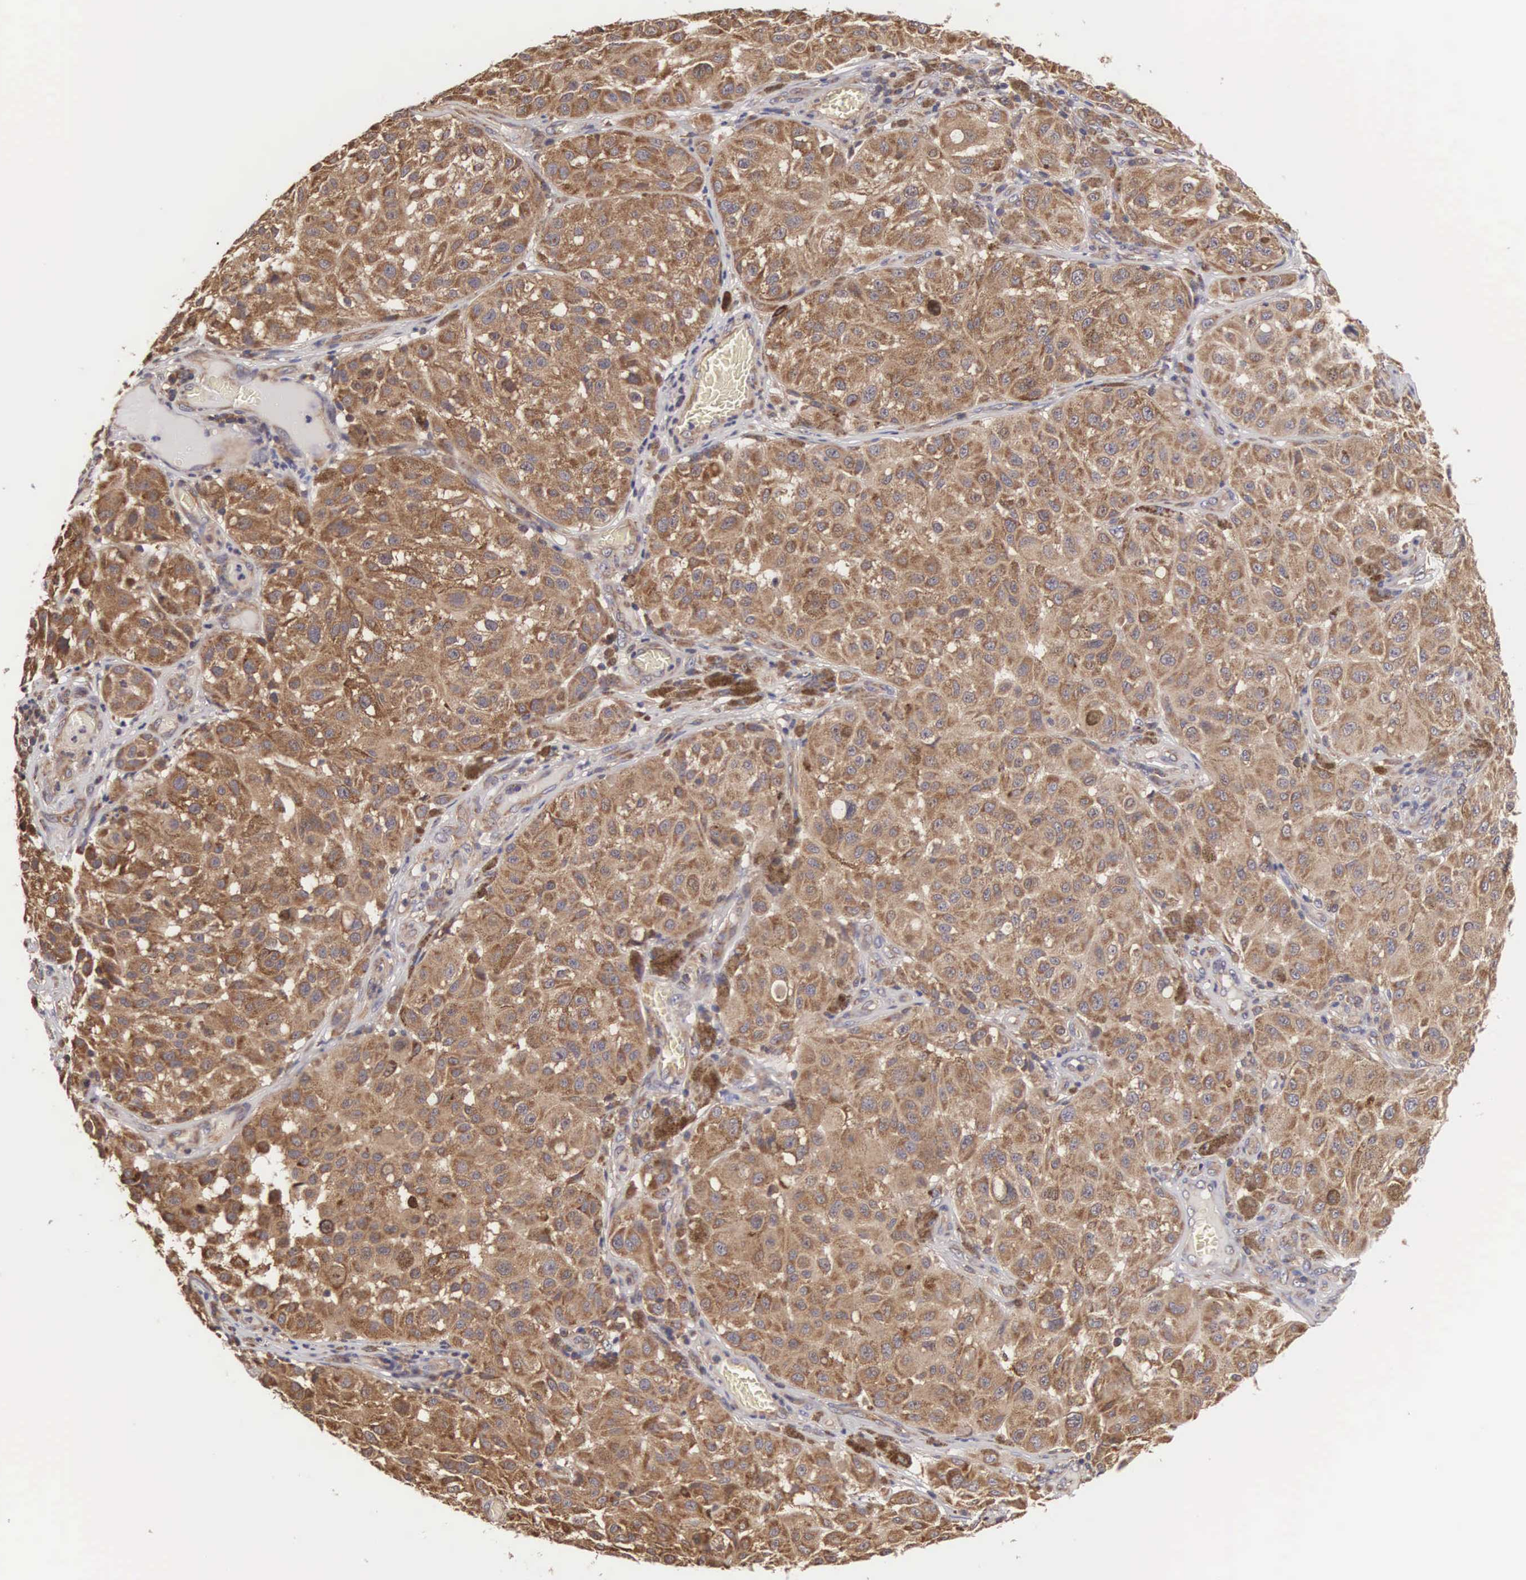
{"staining": {"intensity": "moderate", "quantity": ">75%", "location": "cytoplasmic/membranous"}, "tissue": "melanoma", "cell_type": "Tumor cells", "image_type": "cancer", "snomed": [{"axis": "morphology", "description": "Malignant melanoma, NOS"}, {"axis": "topography", "description": "Skin"}], "caption": "DAB (3,3'-diaminobenzidine) immunohistochemical staining of human melanoma shows moderate cytoplasmic/membranous protein positivity in approximately >75% of tumor cells.", "gene": "DHRS1", "patient": {"sex": "female", "age": 64}}